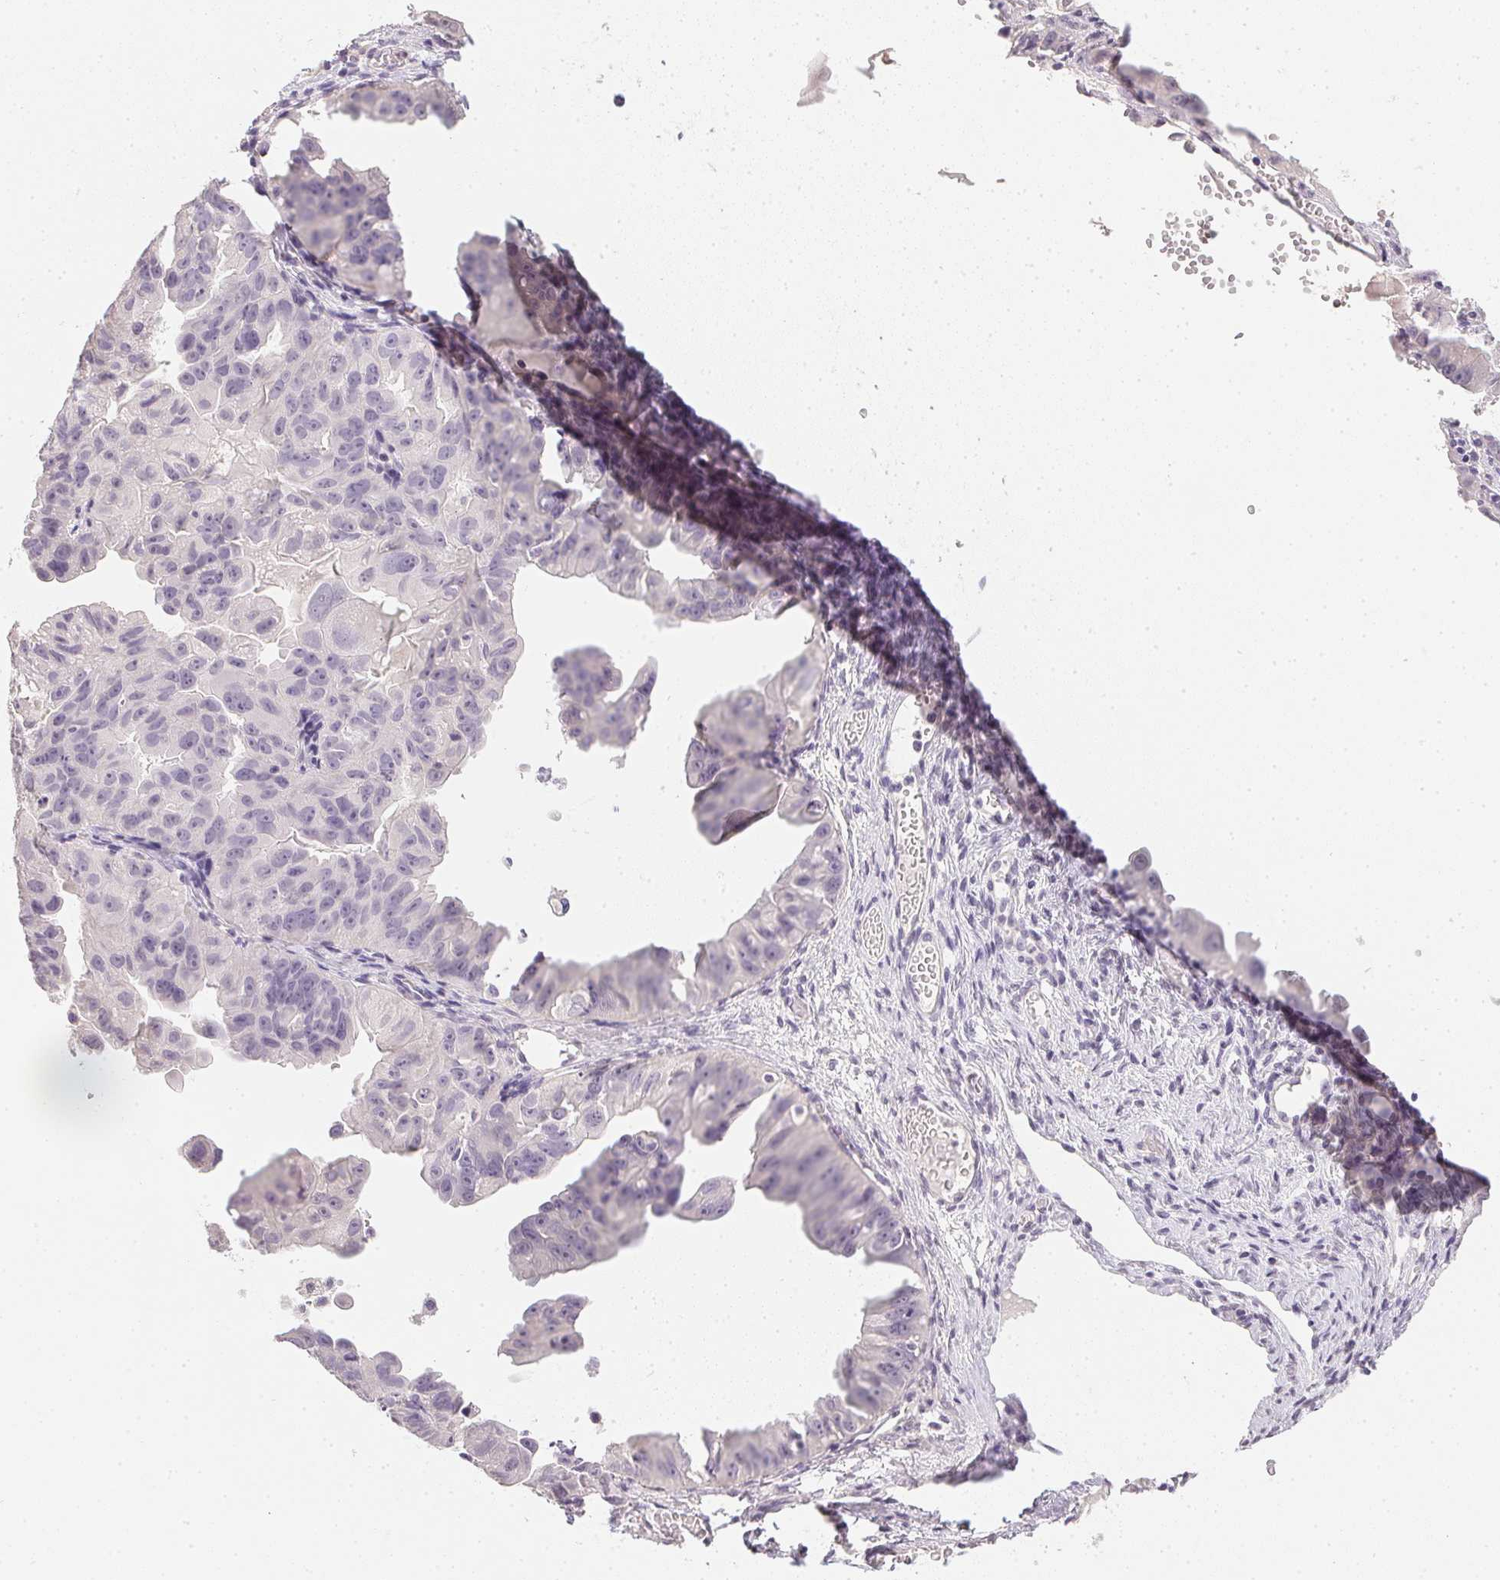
{"staining": {"intensity": "negative", "quantity": "none", "location": "none"}, "tissue": "ovarian cancer", "cell_type": "Tumor cells", "image_type": "cancer", "snomed": [{"axis": "morphology", "description": "Carcinoma, endometroid"}, {"axis": "topography", "description": "Ovary"}], "caption": "This is an IHC micrograph of ovarian endometroid carcinoma. There is no positivity in tumor cells.", "gene": "PPY", "patient": {"sex": "female", "age": 85}}